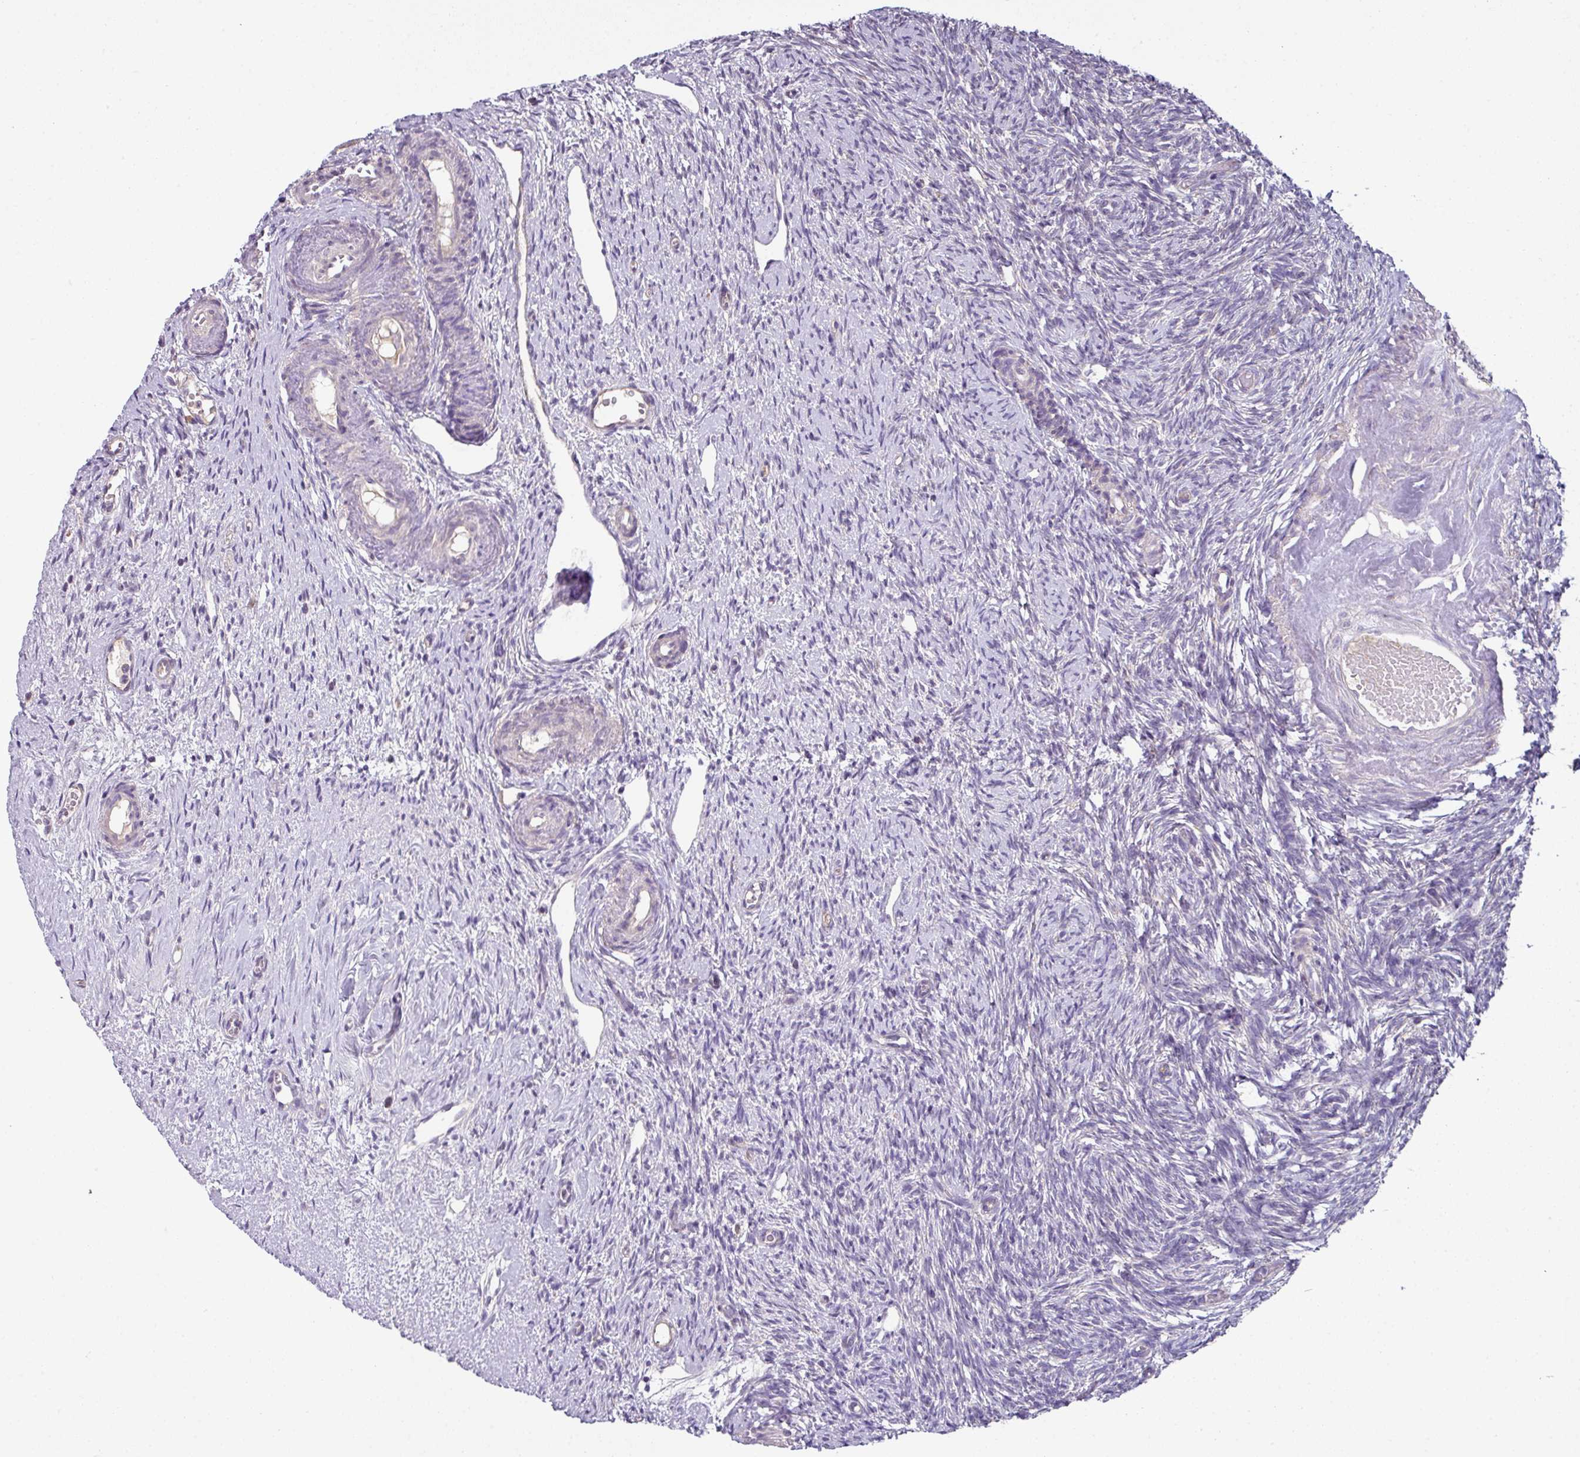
{"staining": {"intensity": "weak", "quantity": ">75%", "location": "cytoplasmic/membranous"}, "tissue": "ovary", "cell_type": "Follicle cells", "image_type": "normal", "snomed": [{"axis": "morphology", "description": "Normal tissue, NOS"}, {"axis": "topography", "description": "Ovary"}], "caption": "DAB (3,3'-diaminobenzidine) immunohistochemical staining of unremarkable ovary displays weak cytoplasmic/membranous protein positivity in approximately >75% of follicle cells.", "gene": "LRRC9", "patient": {"sex": "female", "age": 51}}